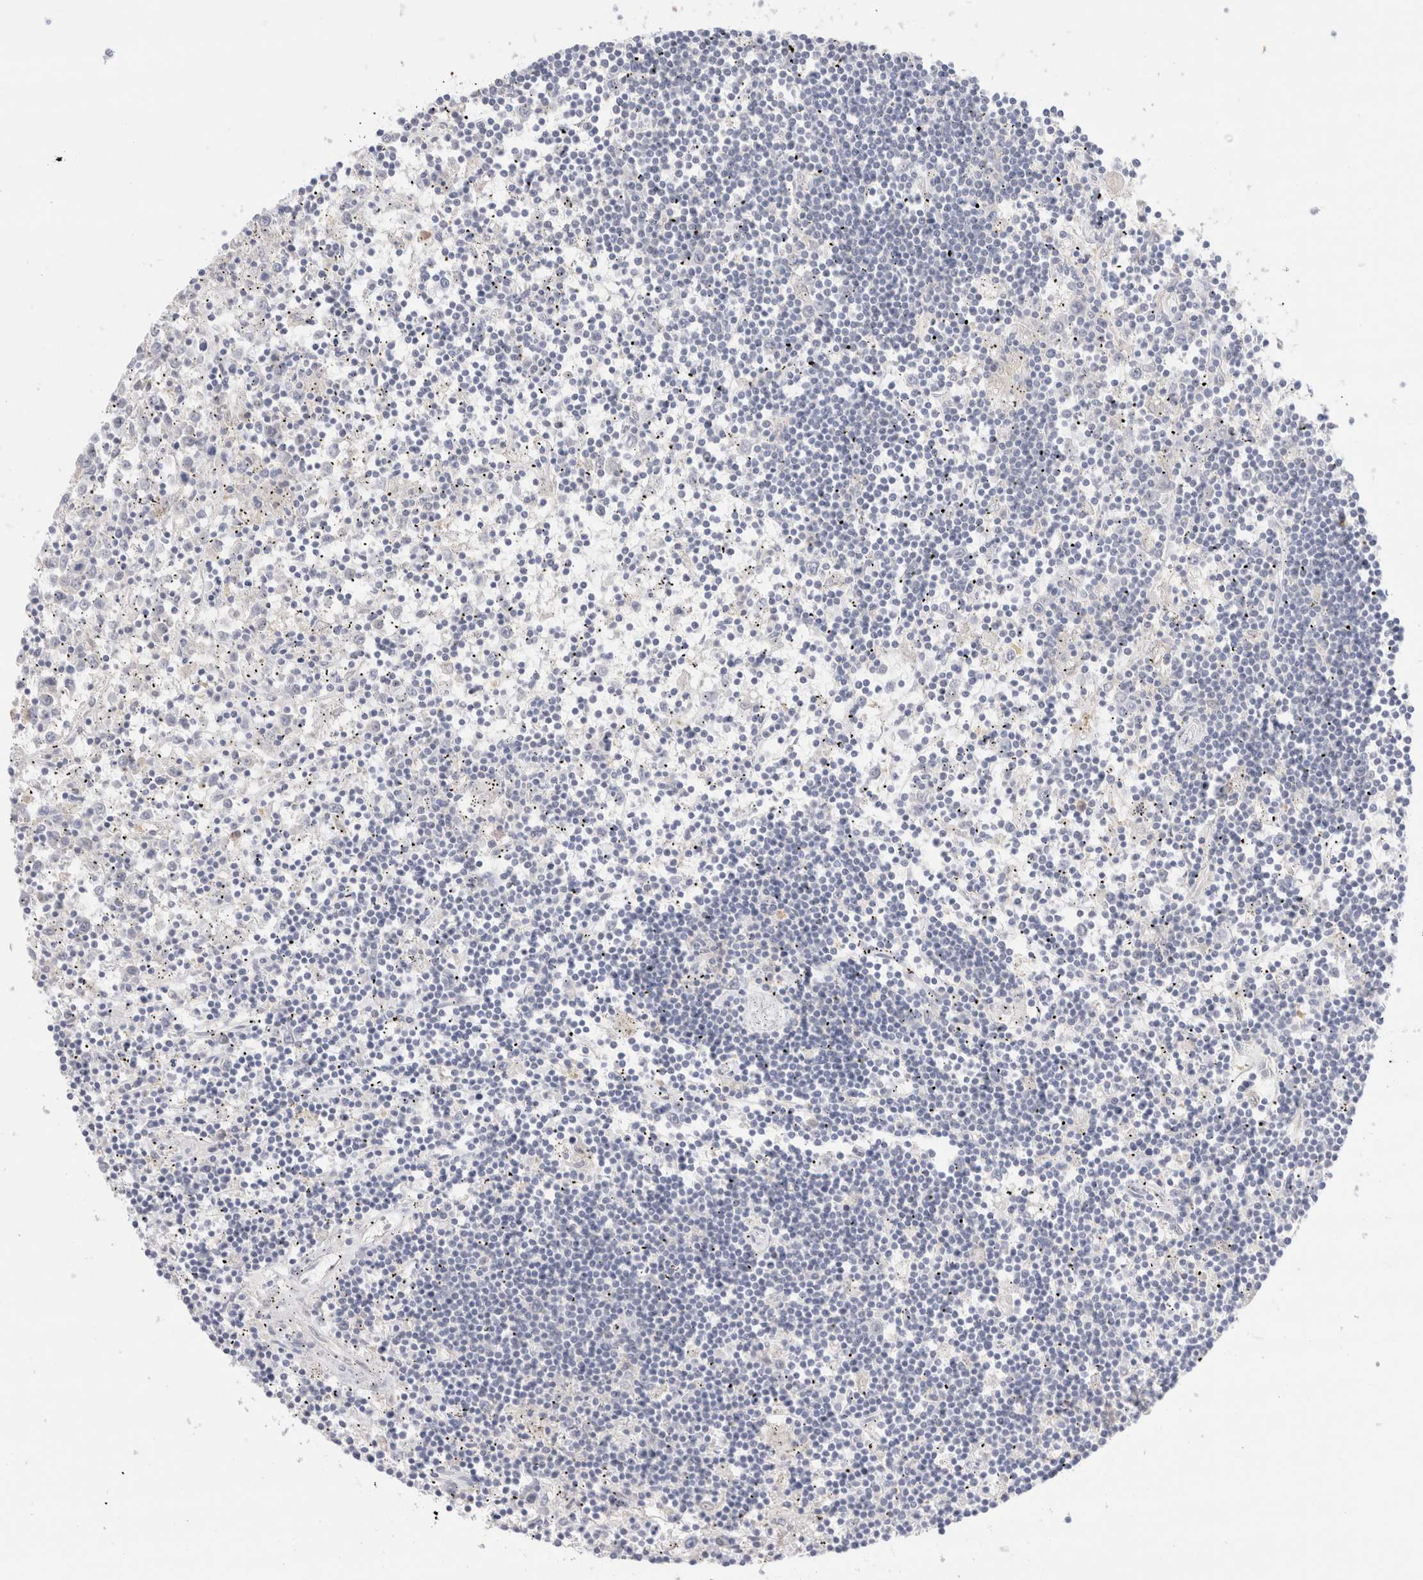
{"staining": {"intensity": "negative", "quantity": "none", "location": "none"}, "tissue": "lymphoma", "cell_type": "Tumor cells", "image_type": "cancer", "snomed": [{"axis": "morphology", "description": "Malignant lymphoma, non-Hodgkin's type, Low grade"}, {"axis": "topography", "description": "Spleen"}], "caption": "This is an immunohistochemistry photomicrograph of human malignant lymphoma, non-Hodgkin's type (low-grade). There is no positivity in tumor cells.", "gene": "SPATA20", "patient": {"sex": "male", "age": 76}}